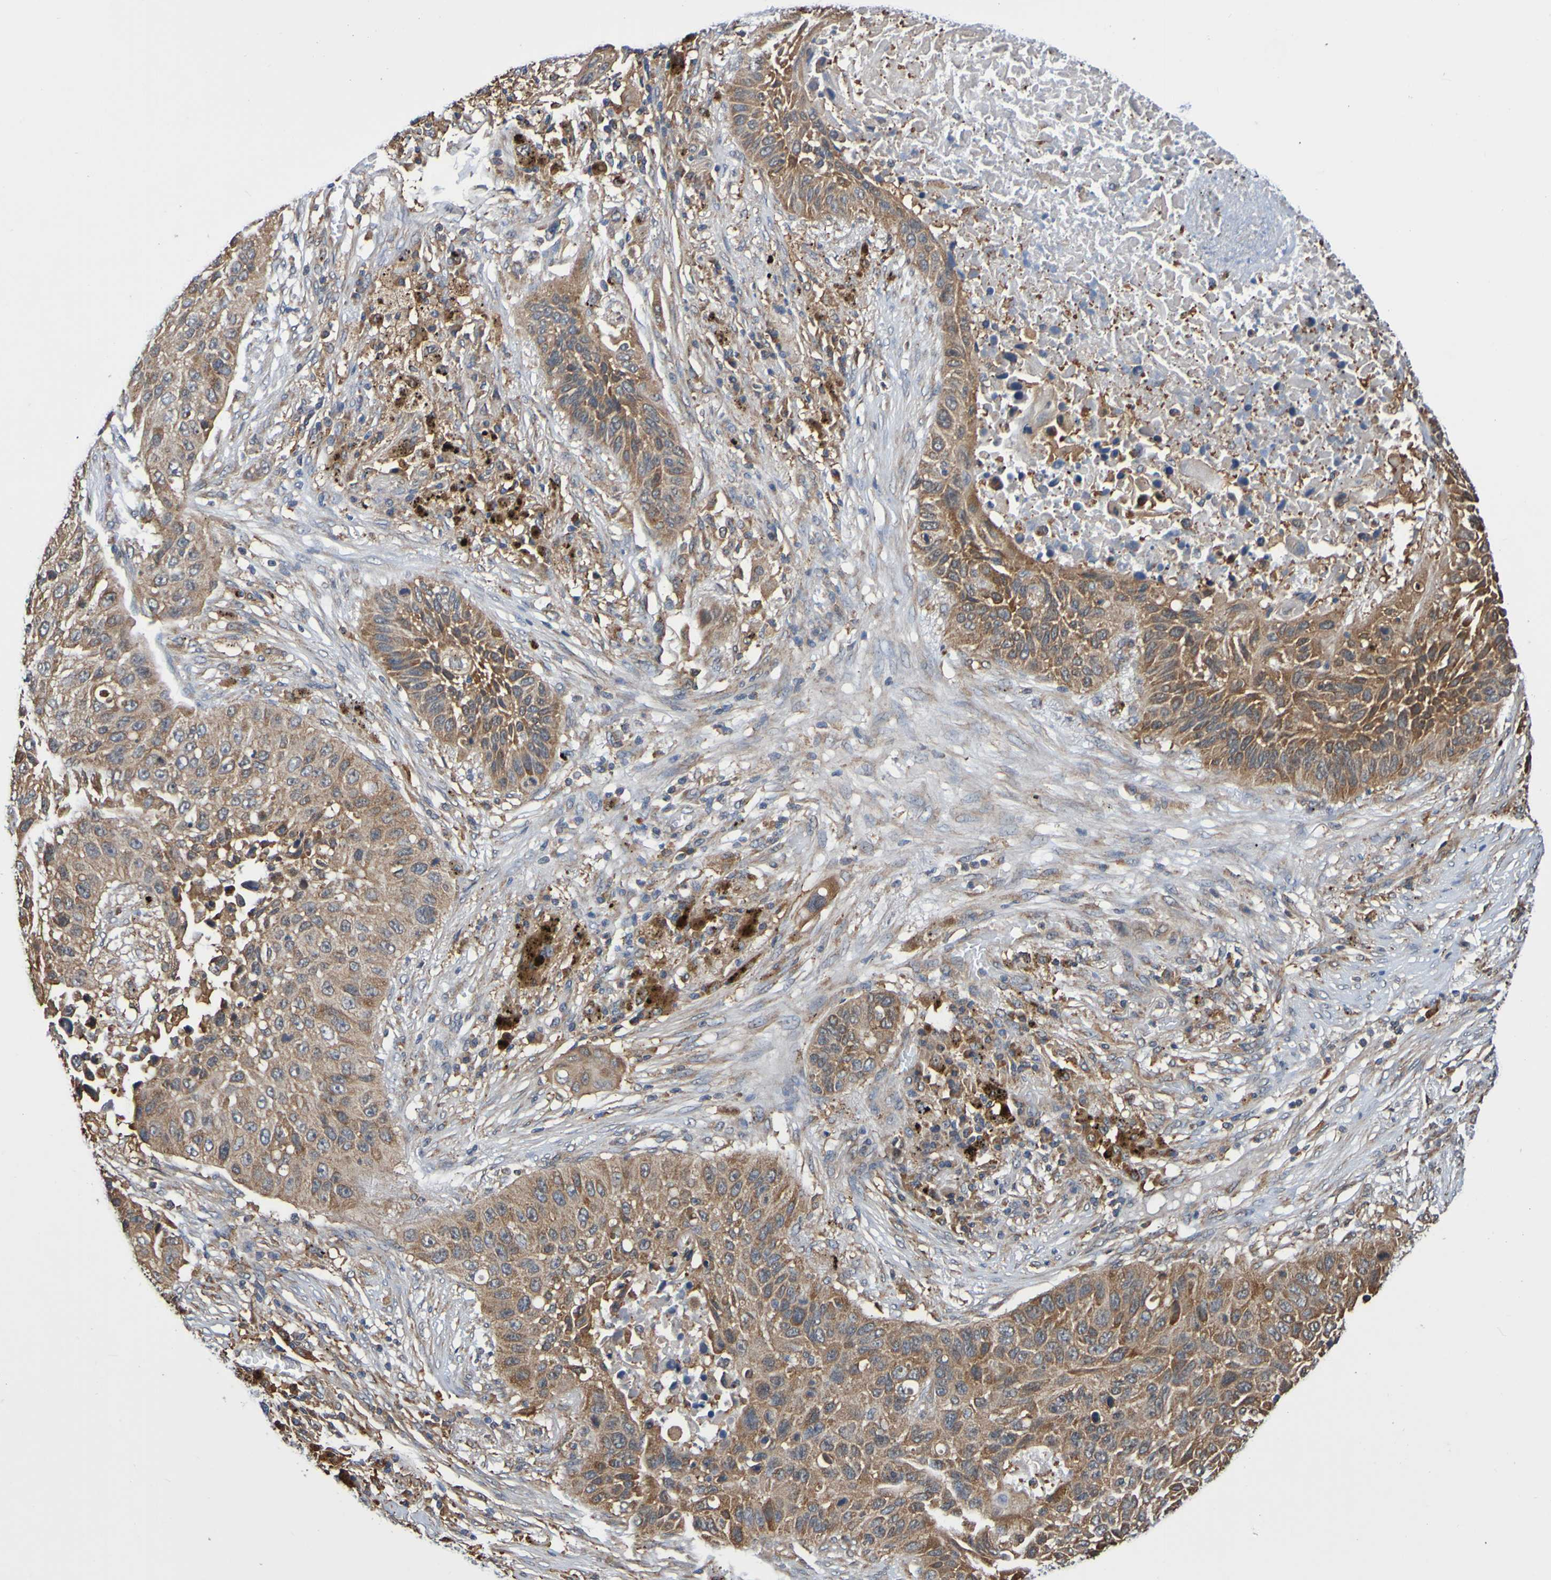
{"staining": {"intensity": "moderate", "quantity": ">75%", "location": "cytoplasmic/membranous"}, "tissue": "lung cancer", "cell_type": "Tumor cells", "image_type": "cancer", "snomed": [{"axis": "morphology", "description": "Squamous cell carcinoma, NOS"}, {"axis": "topography", "description": "Lung"}], "caption": "Protein staining of lung squamous cell carcinoma tissue displays moderate cytoplasmic/membranous expression in about >75% of tumor cells. Nuclei are stained in blue.", "gene": "AXIN1", "patient": {"sex": "male", "age": 57}}